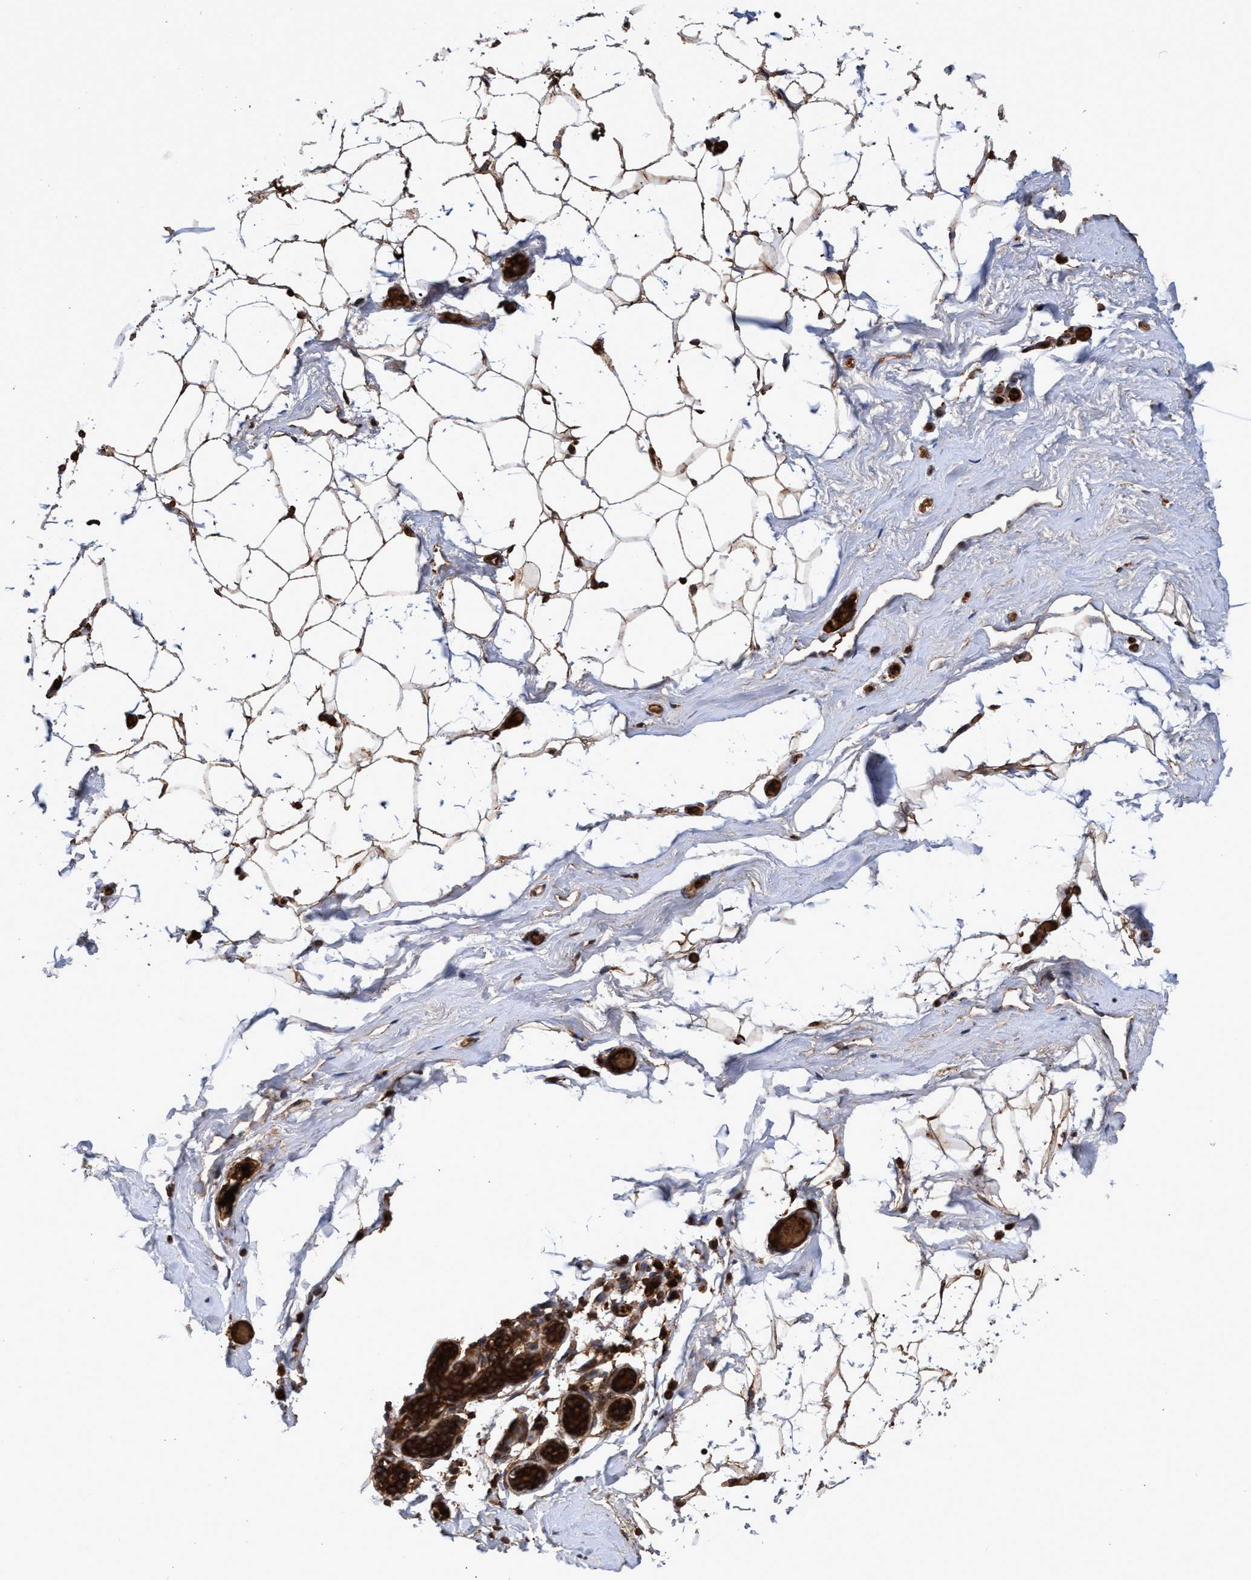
{"staining": {"intensity": "moderate", "quantity": ">75%", "location": "cytoplasmic/membranous"}, "tissue": "adipose tissue", "cell_type": "Adipocytes", "image_type": "normal", "snomed": [{"axis": "morphology", "description": "Normal tissue, NOS"}, {"axis": "topography", "description": "Breast"}, {"axis": "topography", "description": "Soft tissue"}], "caption": "Moderate cytoplasmic/membranous positivity for a protein is identified in about >75% of adipocytes of normal adipose tissue using immunohistochemistry.", "gene": "CHMP6", "patient": {"sex": "female", "age": 75}}